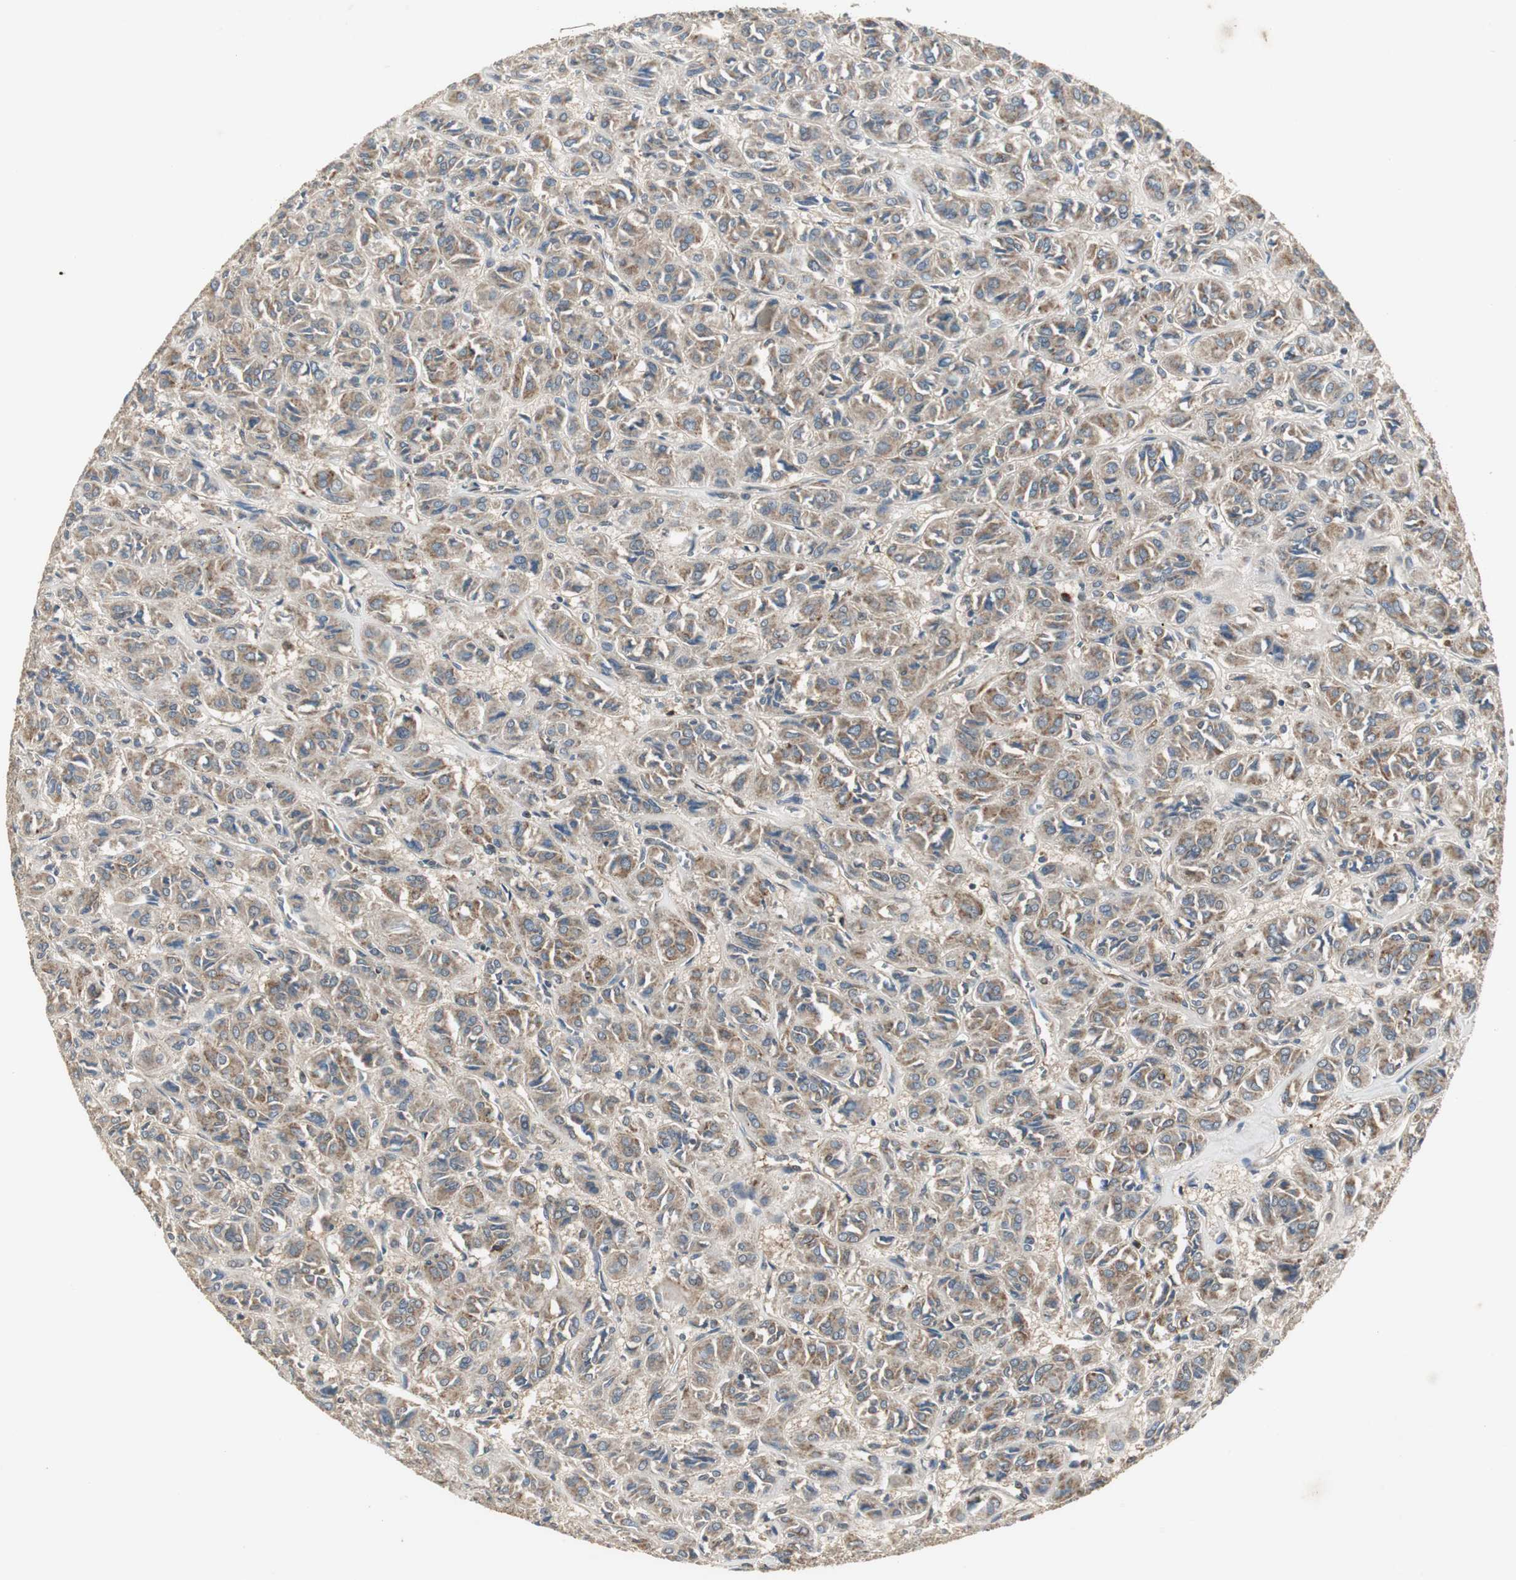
{"staining": {"intensity": "moderate", "quantity": ">75%", "location": "cytoplasmic/membranous"}, "tissue": "thyroid cancer", "cell_type": "Tumor cells", "image_type": "cancer", "snomed": [{"axis": "morphology", "description": "Follicular adenoma carcinoma, NOS"}, {"axis": "topography", "description": "Thyroid gland"}], "caption": "Thyroid follicular adenoma carcinoma stained with immunohistochemistry reveals moderate cytoplasmic/membranous positivity in approximately >75% of tumor cells. (DAB IHC, brown staining for protein, blue staining for nuclei).", "gene": "JTB", "patient": {"sex": "female", "age": 71}}